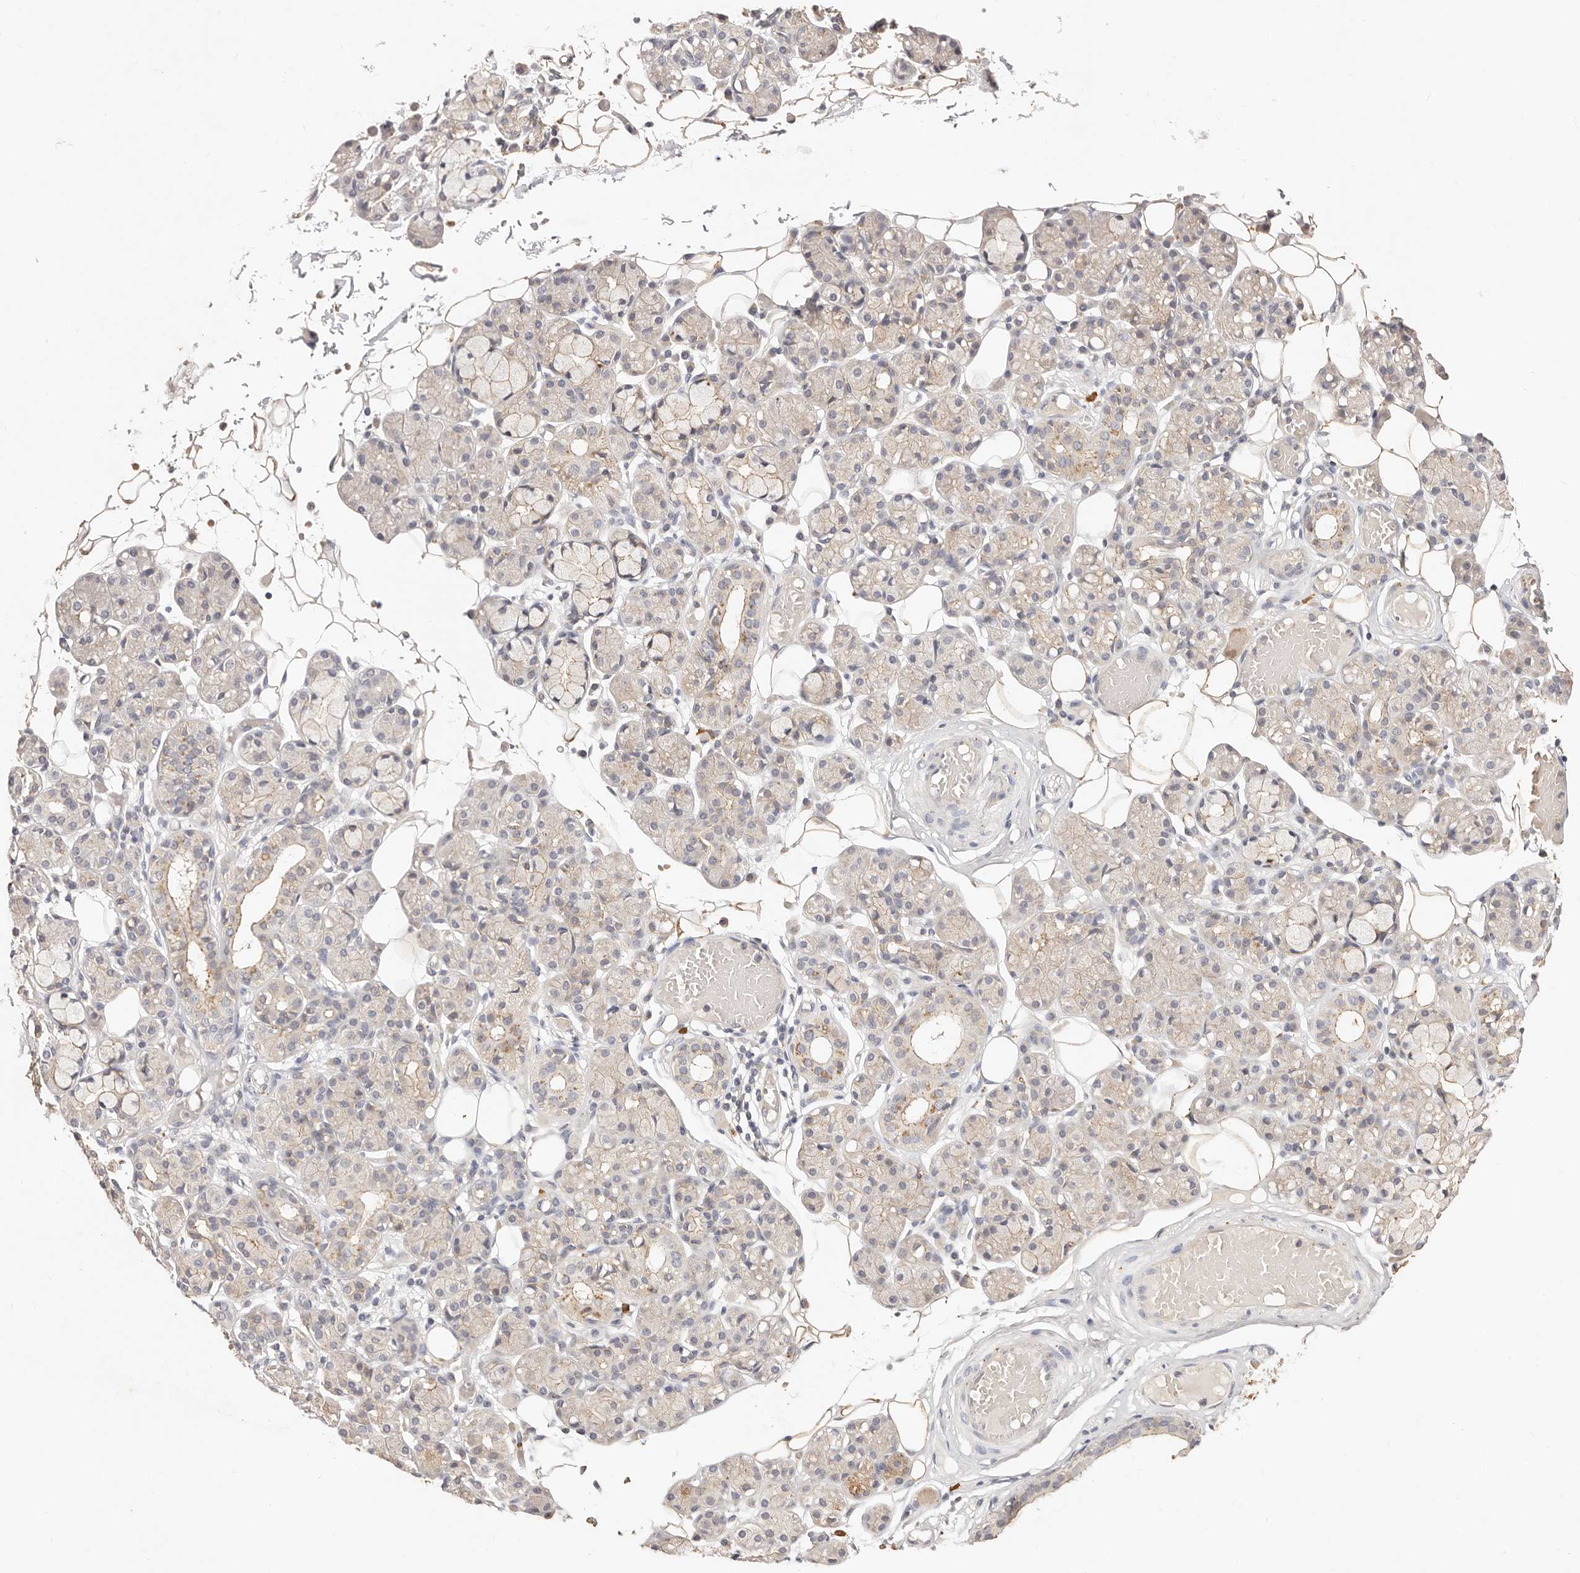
{"staining": {"intensity": "weak", "quantity": "25%-75%", "location": "cytoplasmic/membranous"}, "tissue": "salivary gland", "cell_type": "Glandular cells", "image_type": "normal", "snomed": [{"axis": "morphology", "description": "Normal tissue, NOS"}, {"axis": "topography", "description": "Salivary gland"}], "caption": "This photomicrograph reveals IHC staining of normal salivary gland, with low weak cytoplasmic/membranous expression in about 25%-75% of glandular cells.", "gene": "CXADR", "patient": {"sex": "male", "age": 63}}